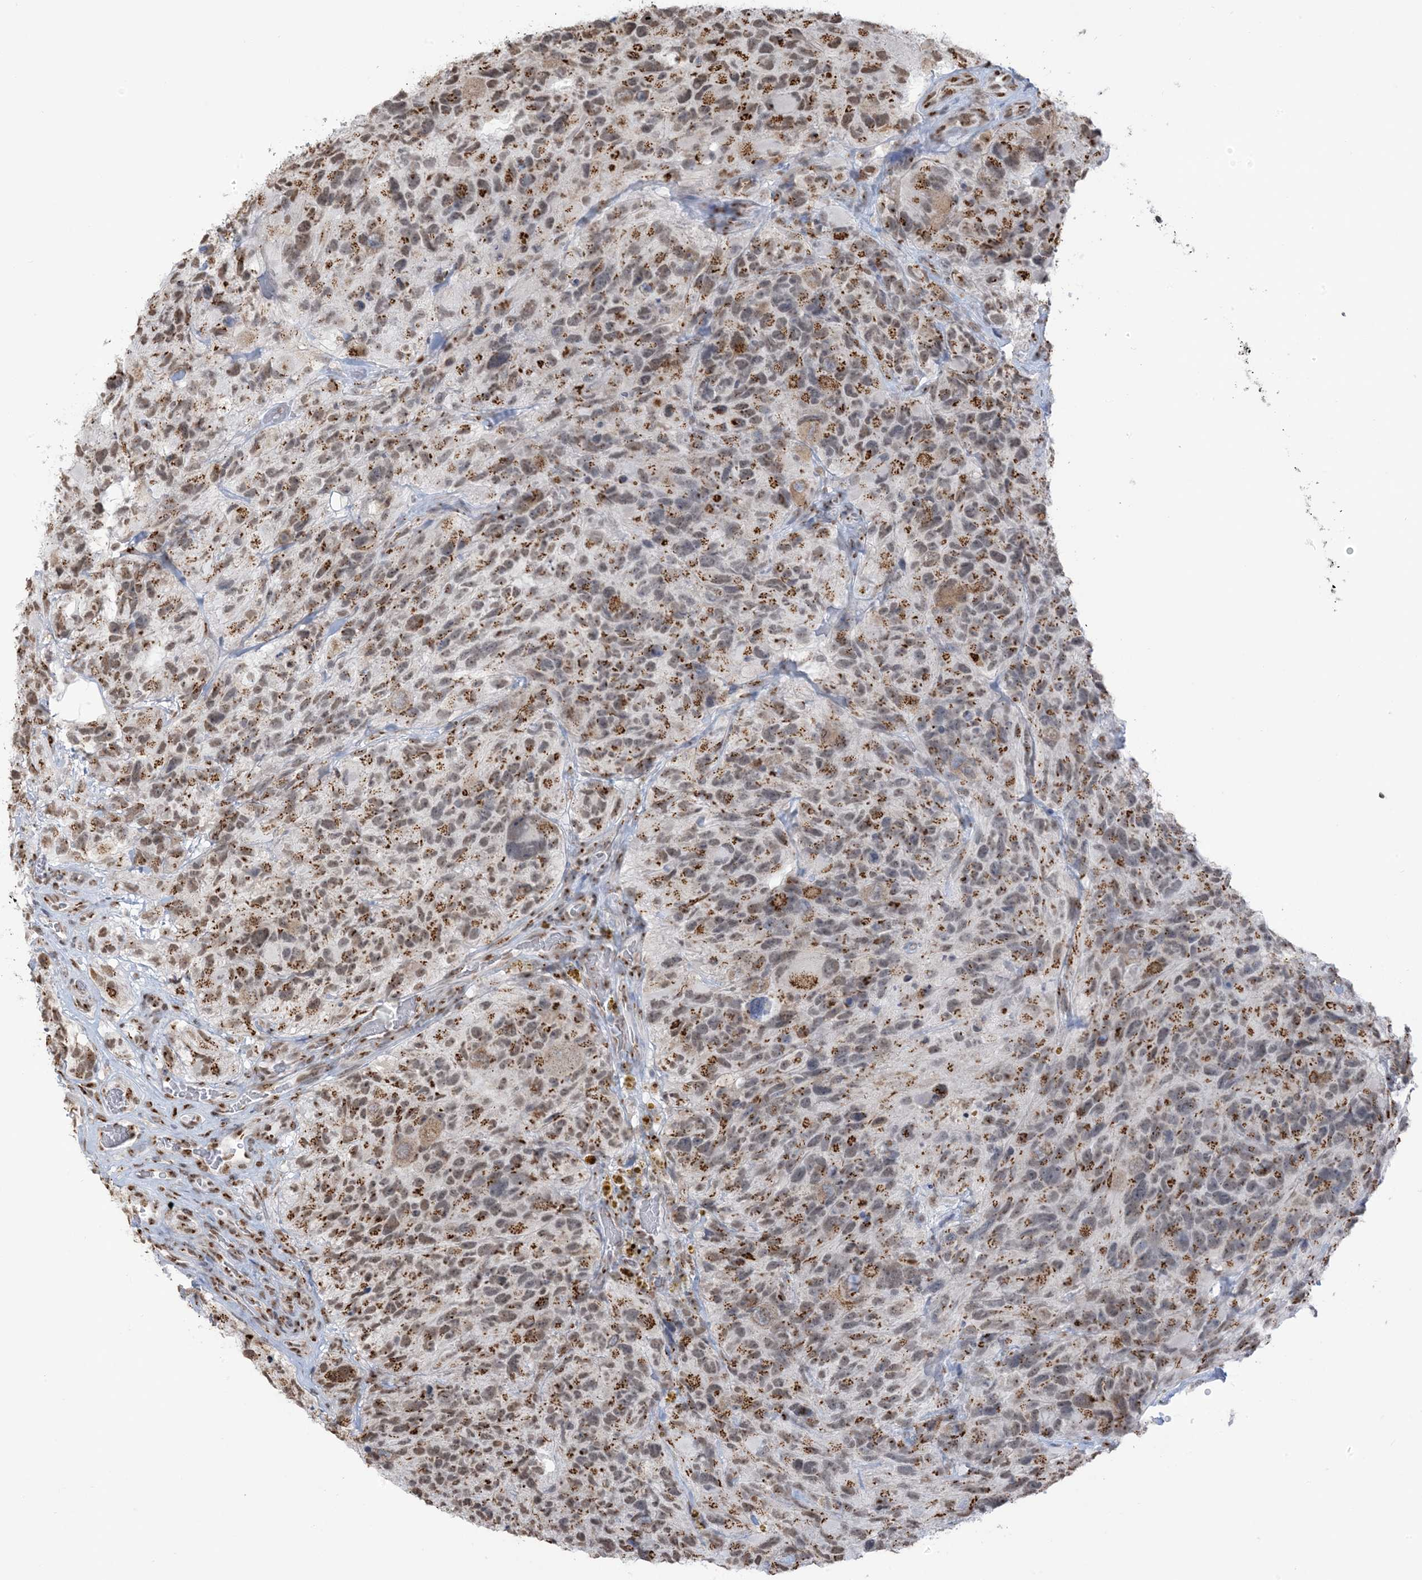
{"staining": {"intensity": "moderate", "quantity": "25%-75%", "location": "cytoplasmic/membranous,nuclear"}, "tissue": "glioma", "cell_type": "Tumor cells", "image_type": "cancer", "snomed": [{"axis": "morphology", "description": "Glioma, malignant, High grade"}, {"axis": "topography", "description": "Brain"}], "caption": "Immunohistochemistry (IHC) (DAB) staining of human malignant high-grade glioma reveals moderate cytoplasmic/membranous and nuclear protein positivity in about 25%-75% of tumor cells.", "gene": "GPR107", "patient": {"sex": "male", "age": 69}}